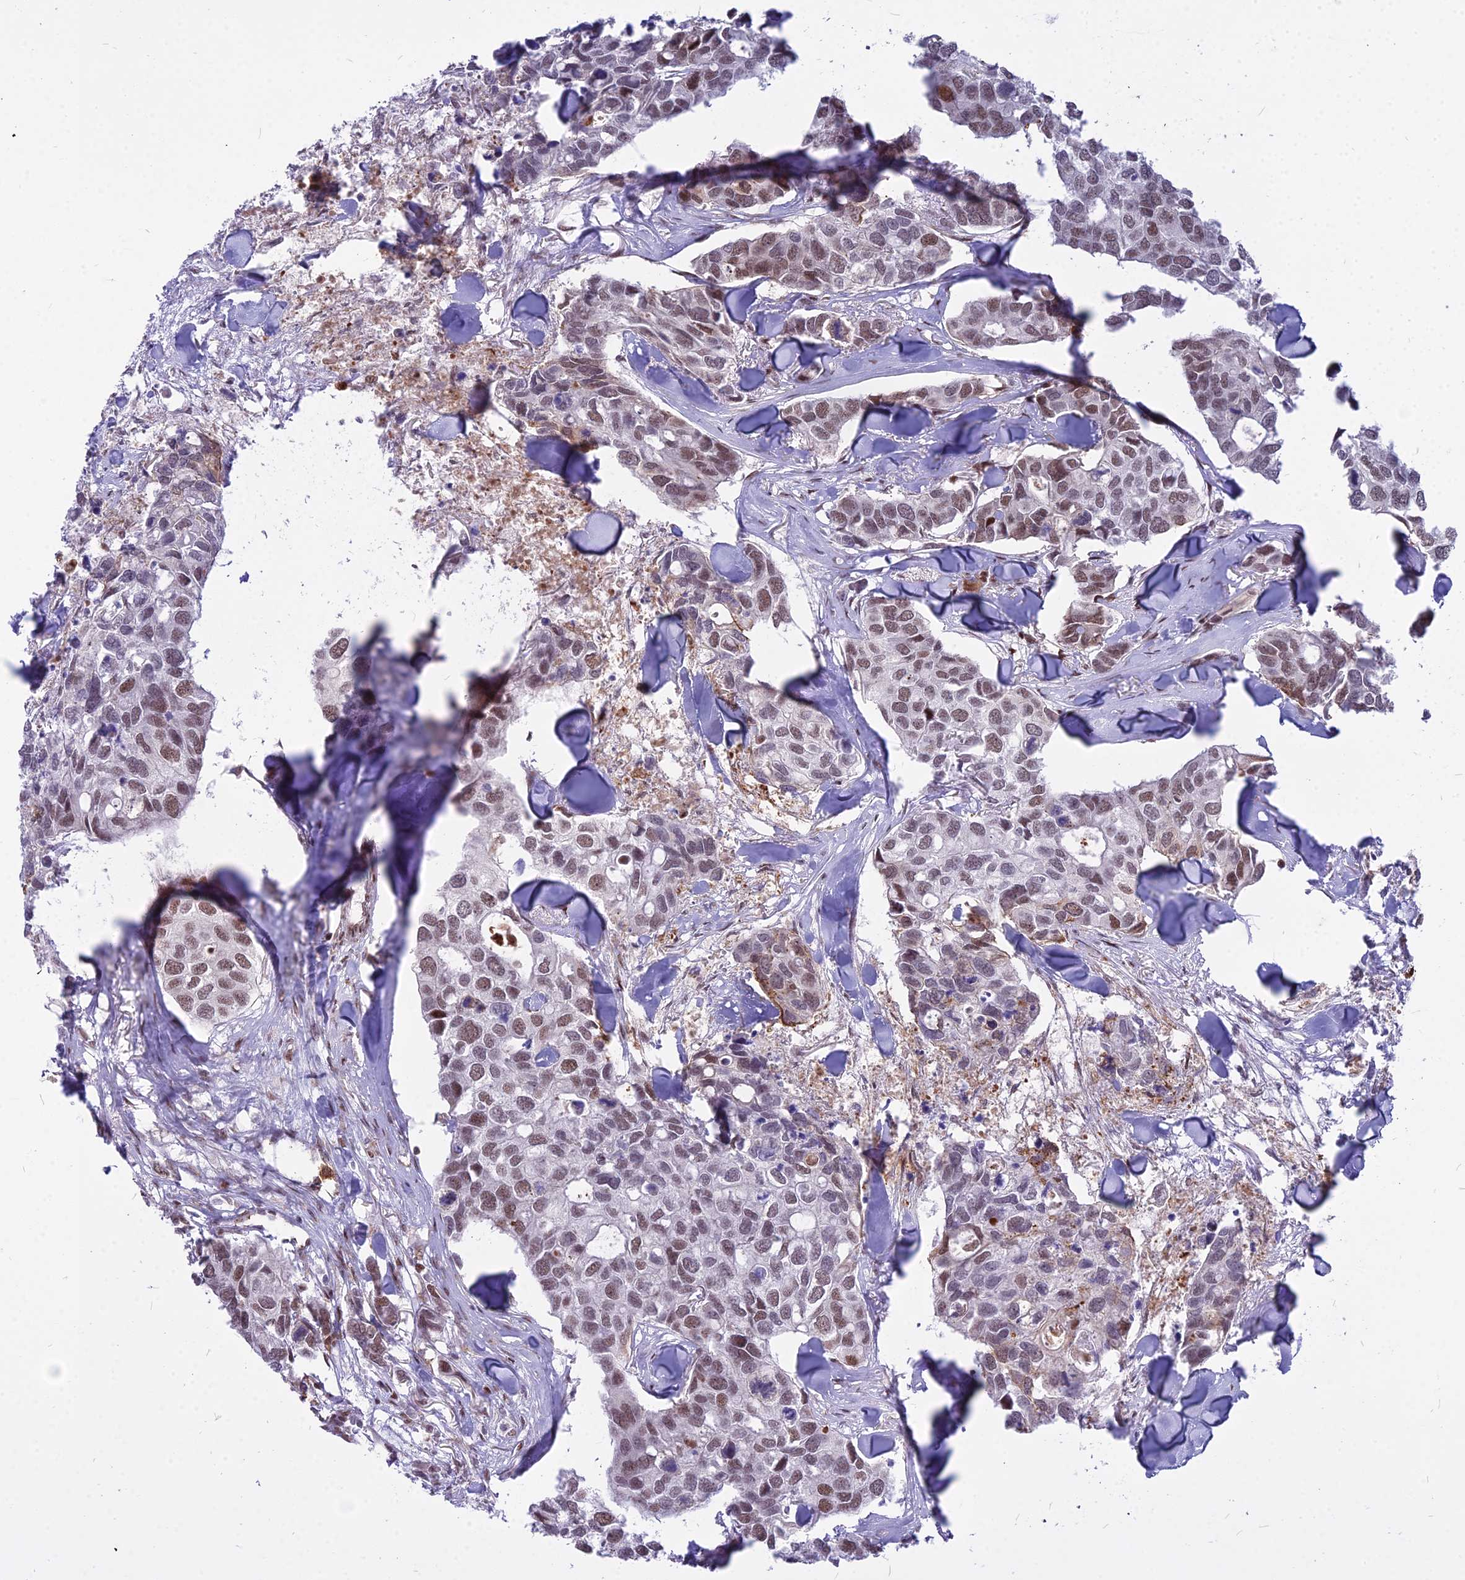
{"staining": {"intensity": "moderate", "quantity": ">75%", "location": "nuclear"}, "tissue": "breast cancer", "cell_type": "Tumor cells", "image_type": "cancer", "snomed": [{"axis": "morphology", "description": "Duct carcinoma"}, {"axis": "topography", "description": "Breast"}], "caption": "A photomicrograph showing moderate nuclear expression in approximately >75% of tumor cells in breast cancer (infiltrating ductal carcinoma), as visualized by brown immunohistochemical staining.", "gene": "ALG10", "patient": {"sex": "female", "age": 83}}